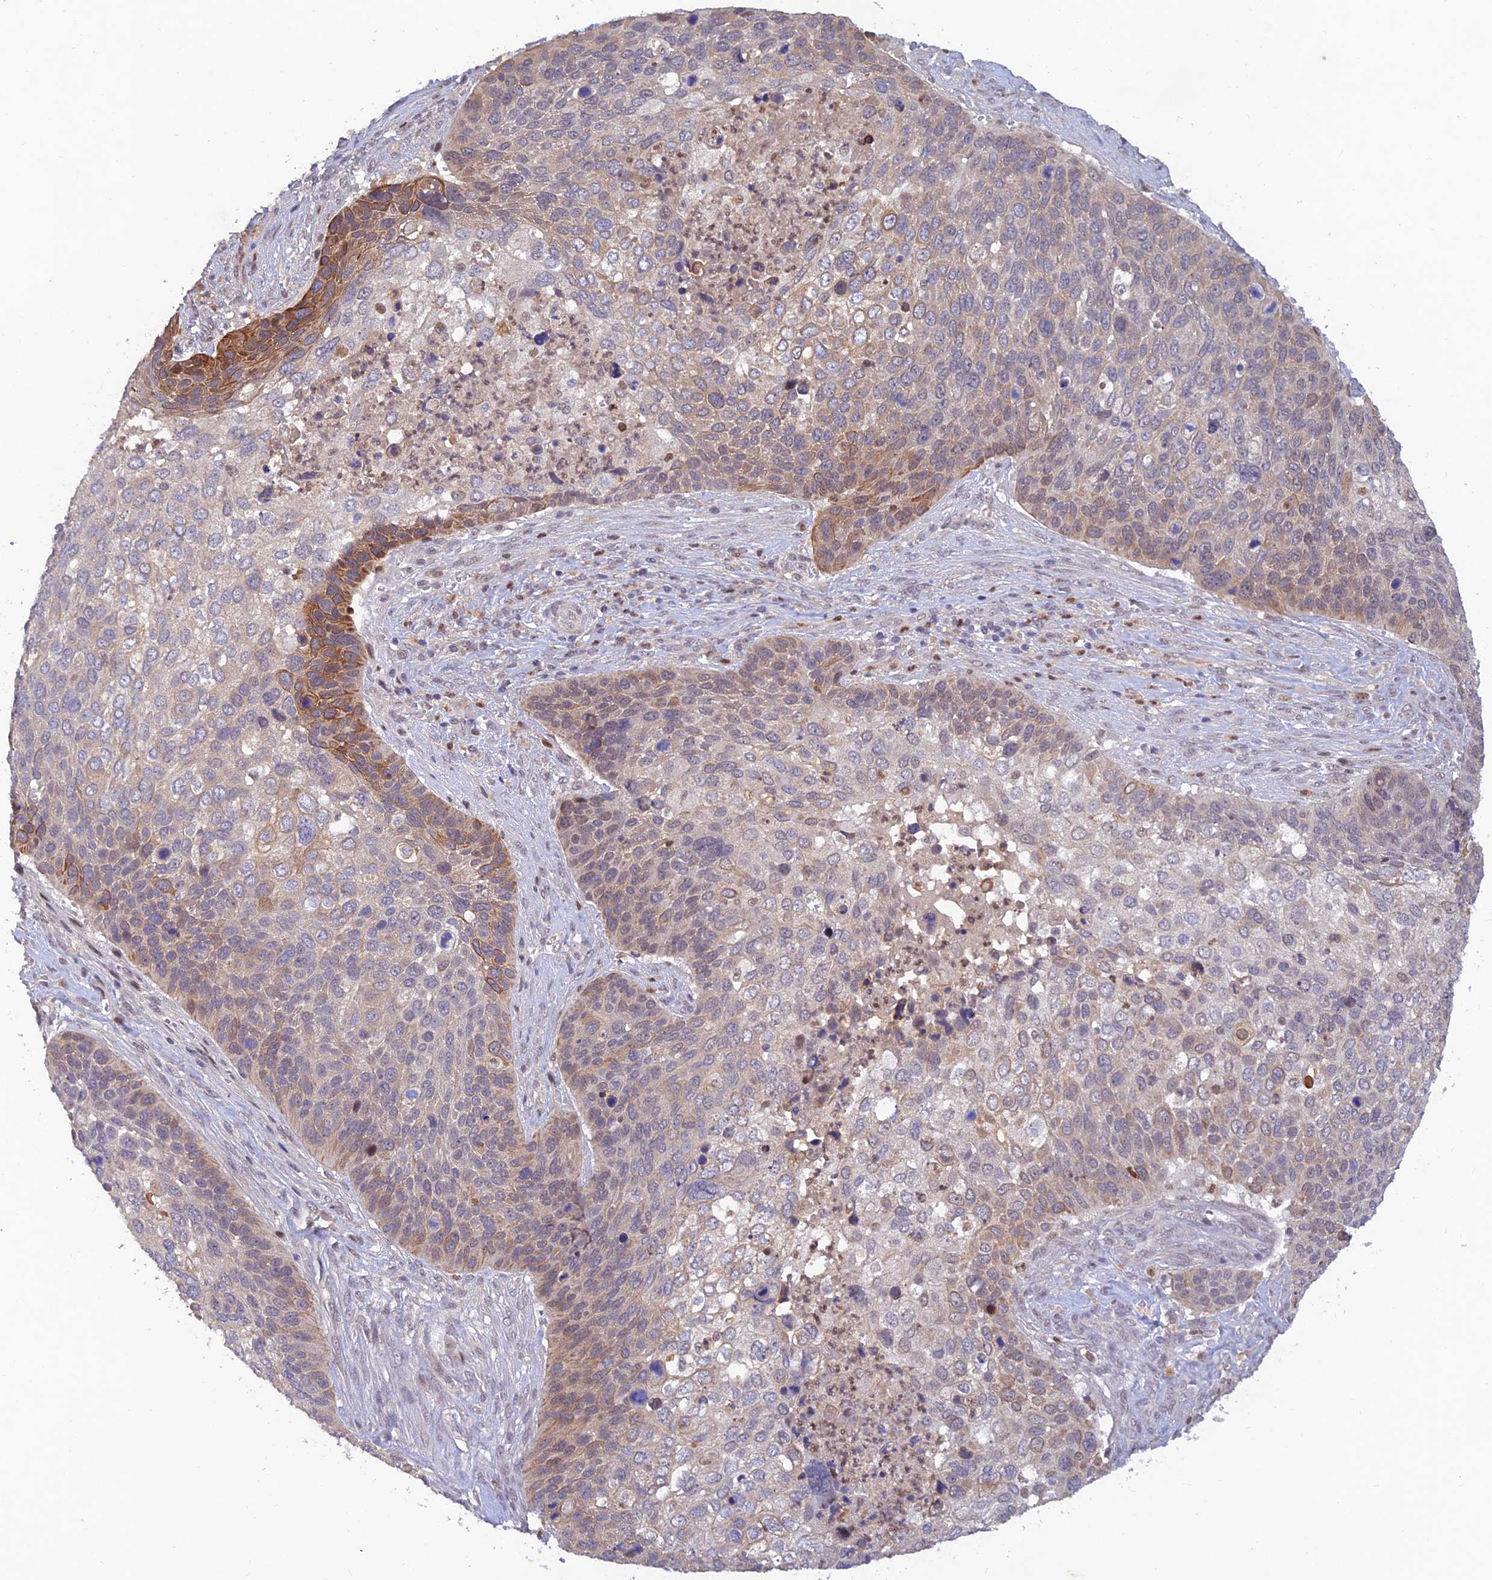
{"staining": {"intensity": "moderate", "quantity": "25%-75%", "location": "cytoplasmic/membranous"}, "tissue": "skin cancer", "cell_type": "Tumor cells", "image_type": "cancer", "snomed": [{"axis": "morphology", "description": "Basal cell carcinoma"}, {"axis": "topography", "description": "Skin"}], "caption": "The histopathology image exhibits a brown stain indicating the presence of a protein in the cytoplasmic/membranous of tumor cells in basal cell carcinoma (skin). (DAB (3,3'-diaminobenzidine) IHC with brightfield microscopy, high magnification).", "gene": "FASTKD5", "patient": {"sex": "female", "age": 74}}